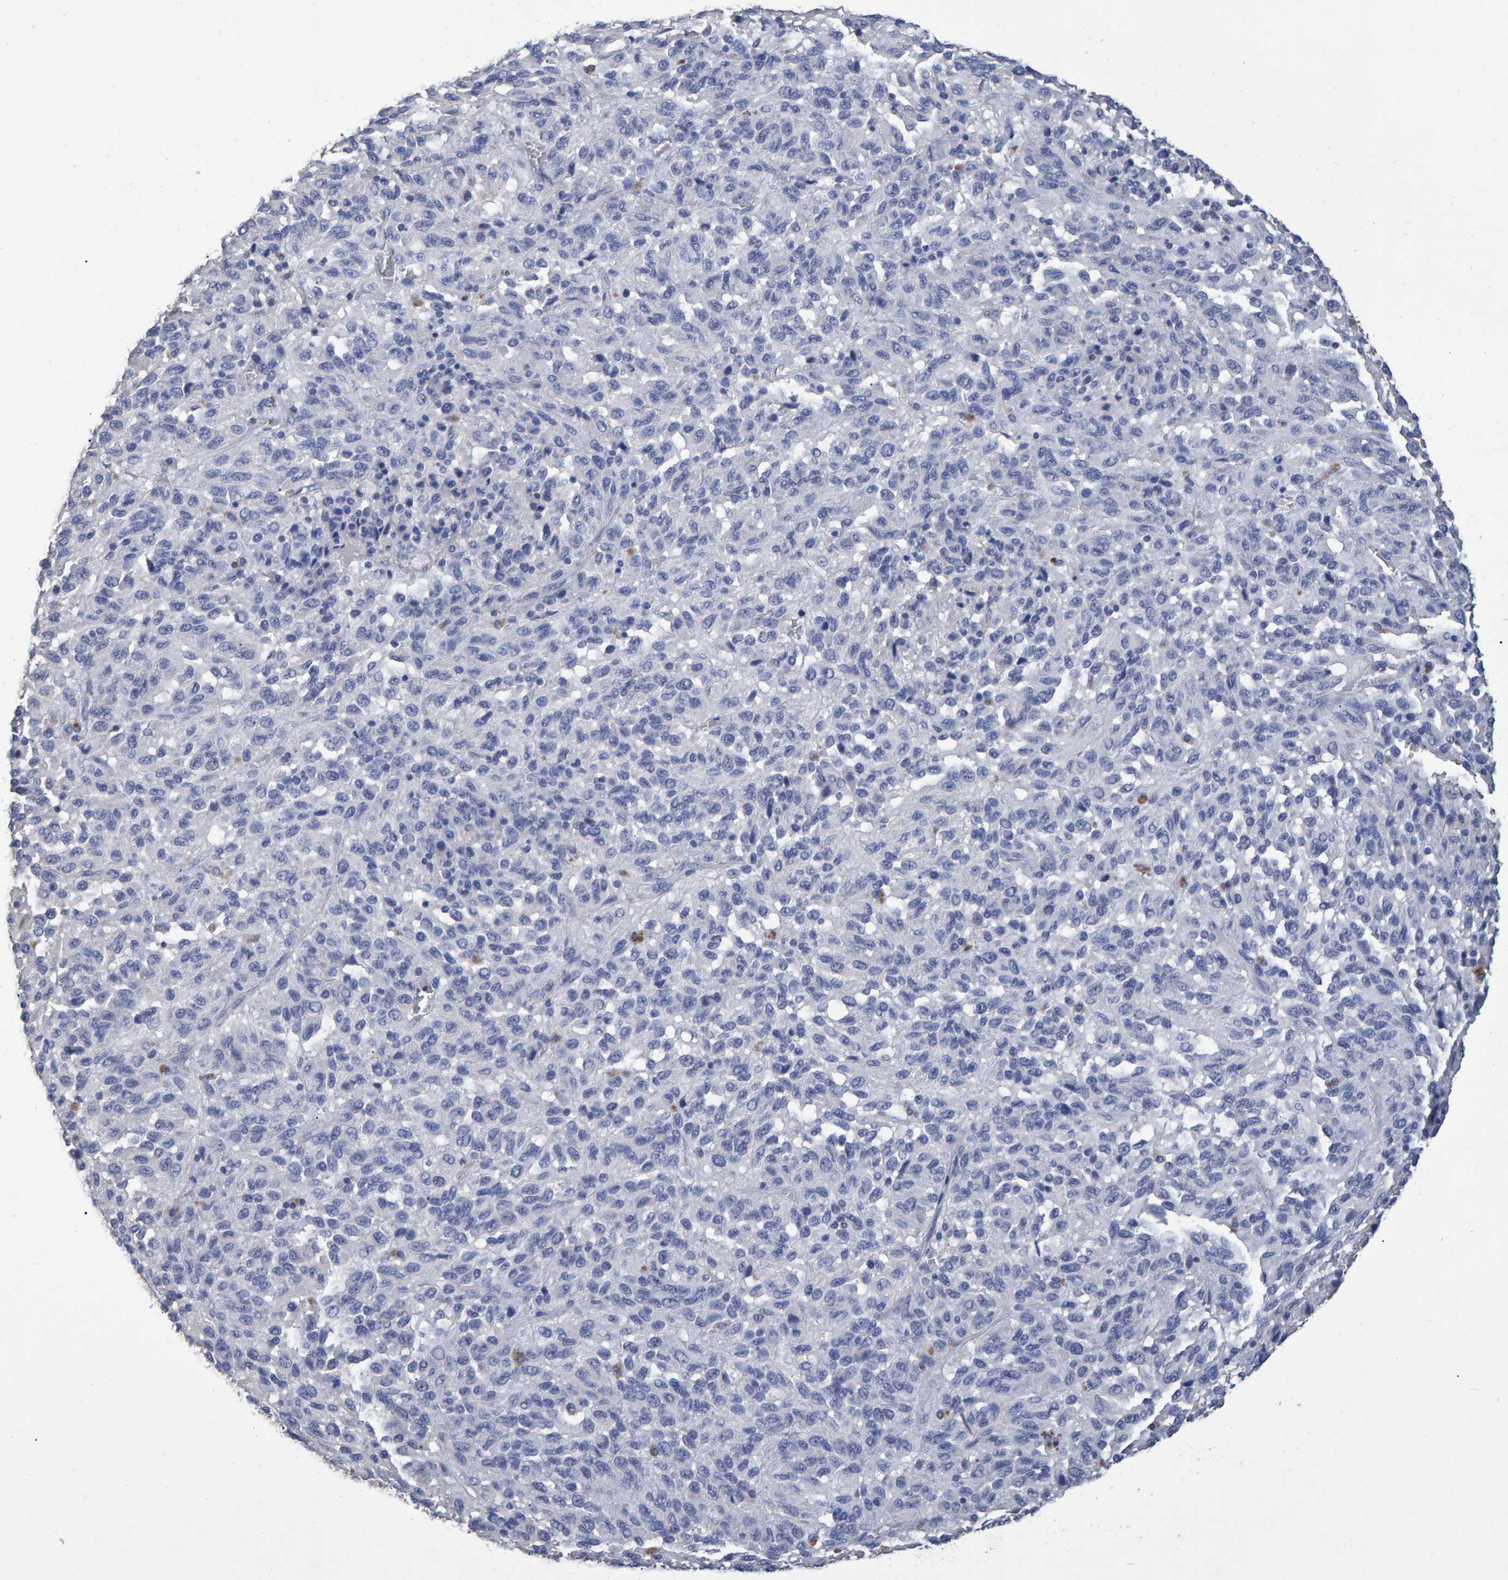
{"staining": {"intensity": "negative", "quantity": "none", "location": "none"}, "tissue": "melanoma", "cell_type": "Tumor cells", "image_type": "cancer", "snomed": [{"axis": "morphology", "description": "Malignant melanoma, Metastatic site"}, {"axis": "topography", "description": "Lung"}], "caption": "Tumor cells are negative for protein expression in human malignant melanoma (metastatic site).", "gene": "HEMGN", "patient": {"sex": "male", "age": 64}}